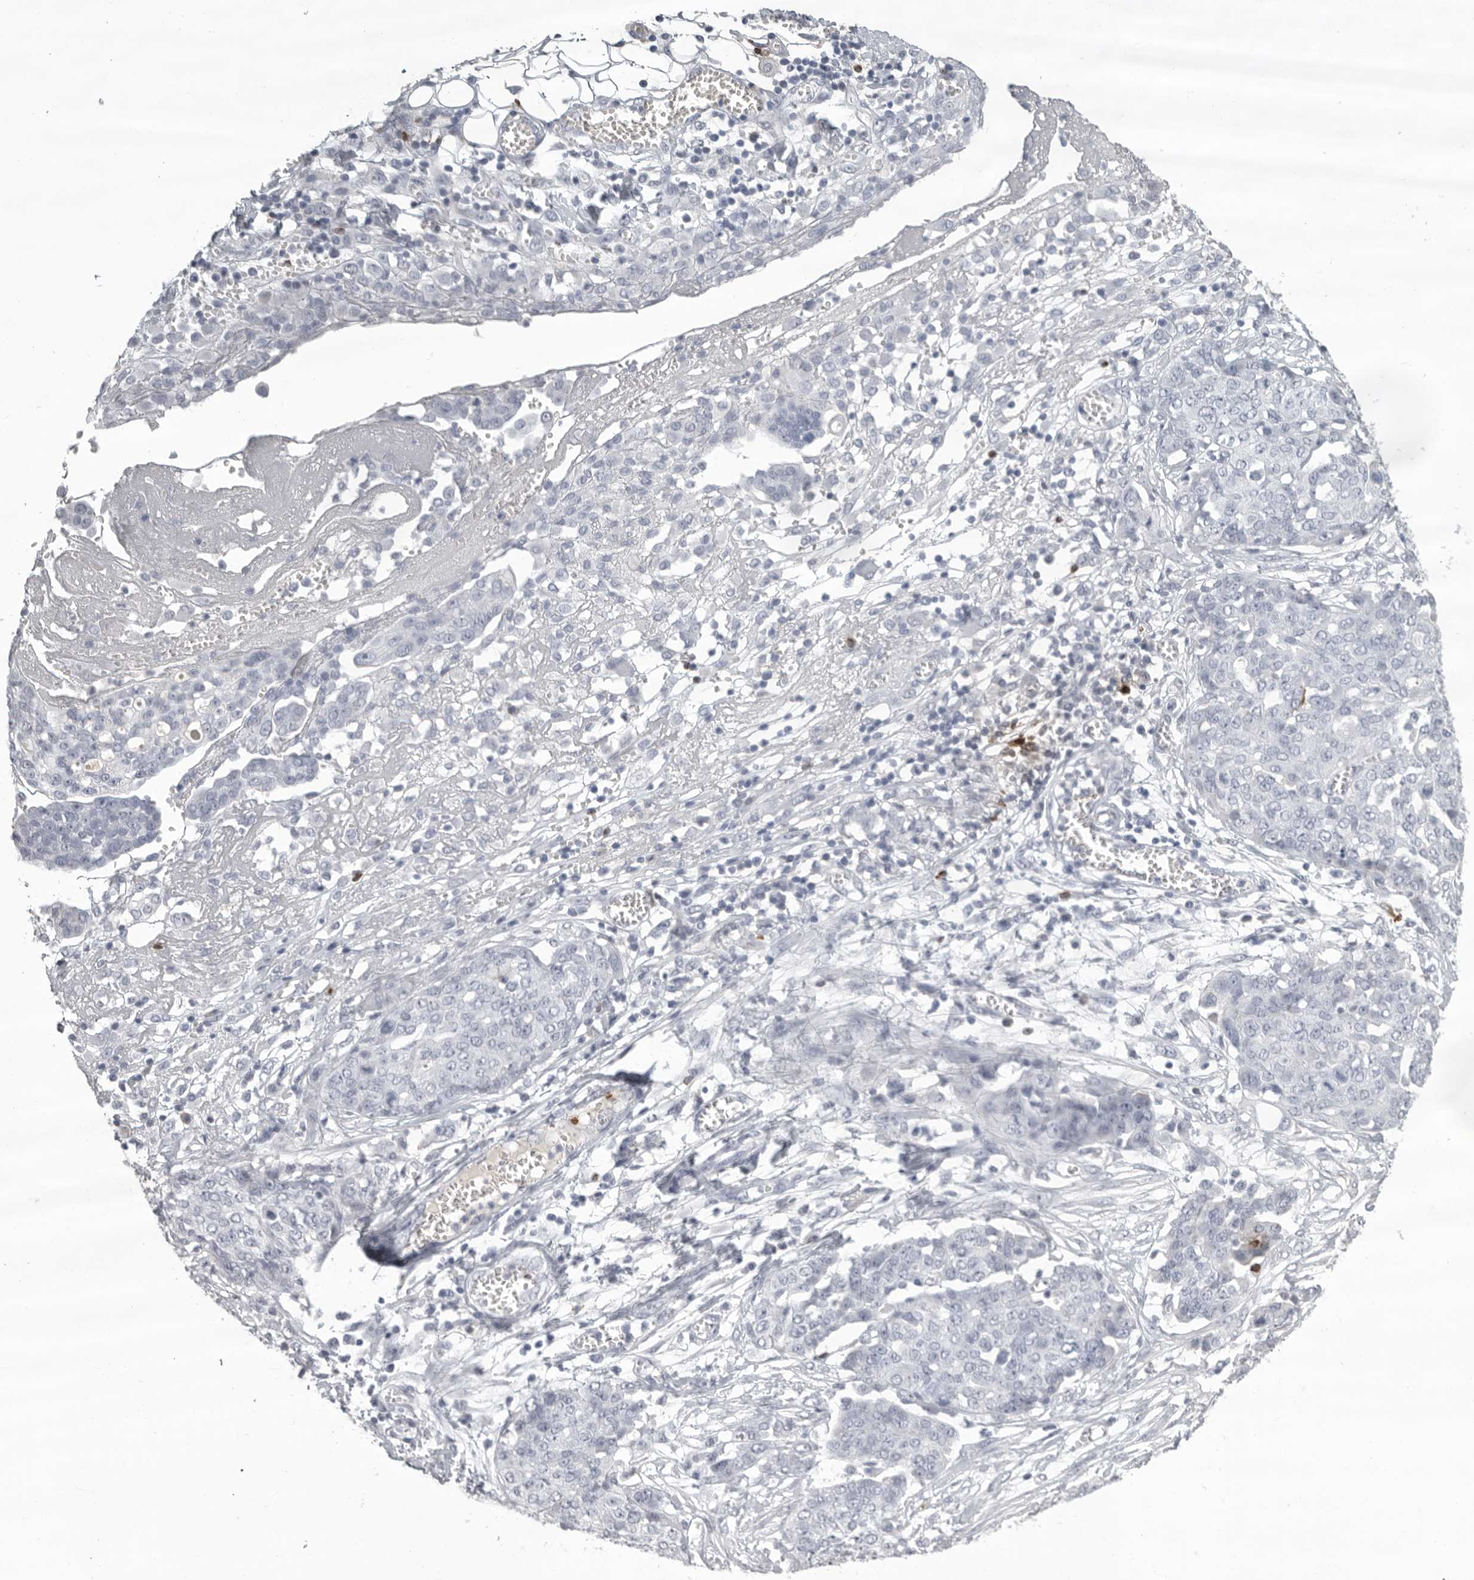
{"staining": {"intensity": "negative", "quantity": "none", "location": "none"}, "tissue": "ovarian cancer", "cell_type": "Tumor cells", "image_type": "cancer", "snomed": [{"axis": "morphology", "description": "Cystadenocarcinoma, serous, NOS"}, {"axis": "topography", "description": "Soft tissue"}, {"axis": "topography", "description": "Ovary"}], "caption": "Immunohistochemical staining of human ovarian cancer demonstrates no significant expression in tumor cells. (DAB IHC with hematoxylin counter stain).", "gene": "GNLY", "patient": {"sex": "female", "age": 57}}